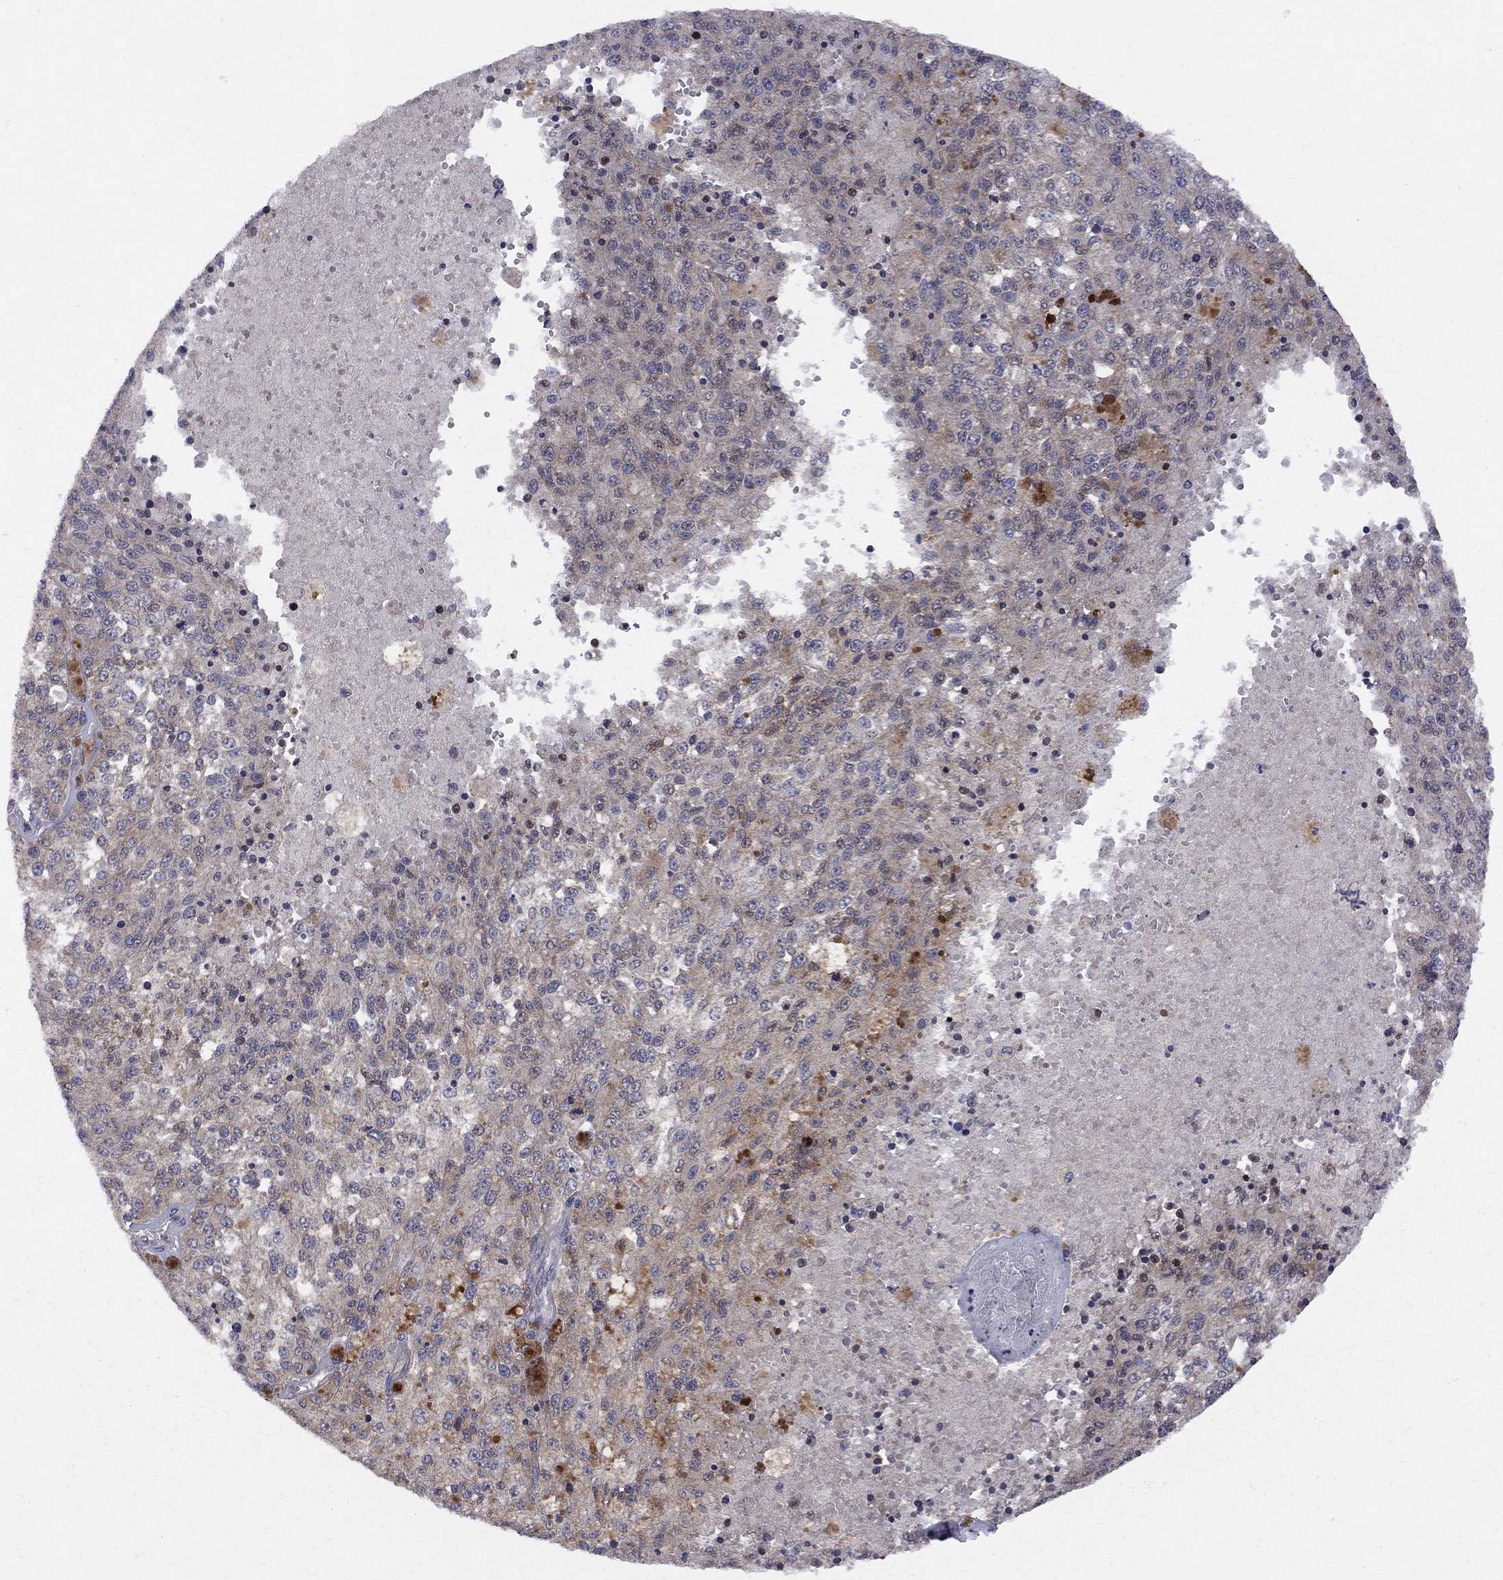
{"staining": {"intensity": "weak", "quantity": ">75%", "location": "cytoplasmic/membranous"}, "tissue": "melanoma", "cell_type": "Tumor cells", "image_type": "cancer", "snomed": [{"axis": "morphology", "description": "Malignant melanoma, Metastatic site"}, {"axis": "topography", "description": "Lymph node"}], "caption": "About >75% of tumor cells in melanoma reveal weak cytoplasmic/membranous protein positivity as visualized by brown immunohistochemical staining.", "gene": "CNOT11", "patient": {"sex": "female", "age": 64}}